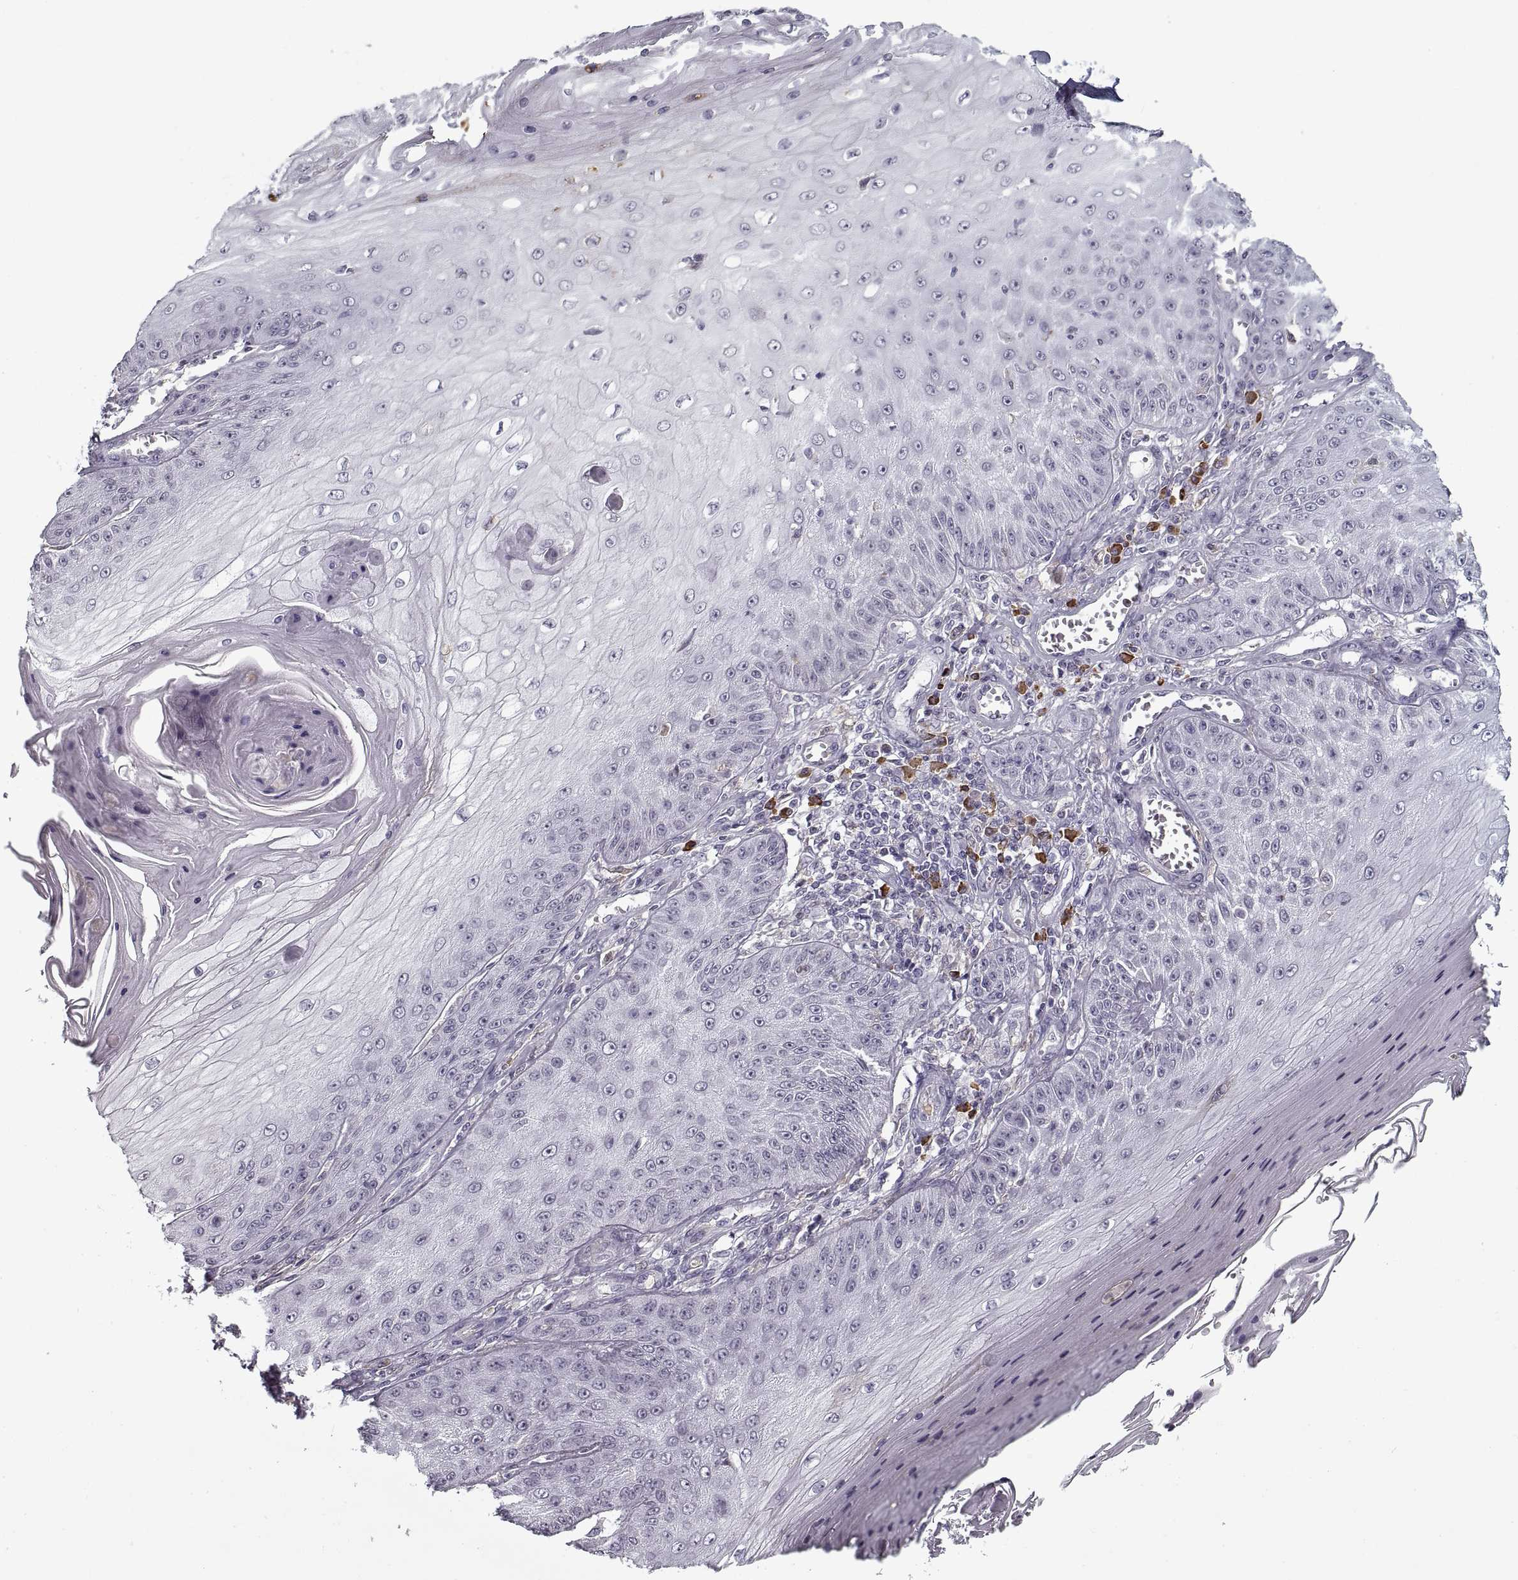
{"staining": {"intensity": "negative", "quantity": "none", "location": "none"}, "tissue": "skin cancer", "cell_type": "Tumor cells", "image_type": "cancer", "snomed": [{"axis": "morphology", "description": "Squamous cell carcinoma, NOS"}, {"axis": "topography", "description": "Skin"}], "caption": "Protein analysis of squamous cell carcinoma (skin) reveals no significant positivity in tumor cells. Nuclei are stained in blue.", "gene": "GAD2", "patient": {"sex": "male", "age": 70}}